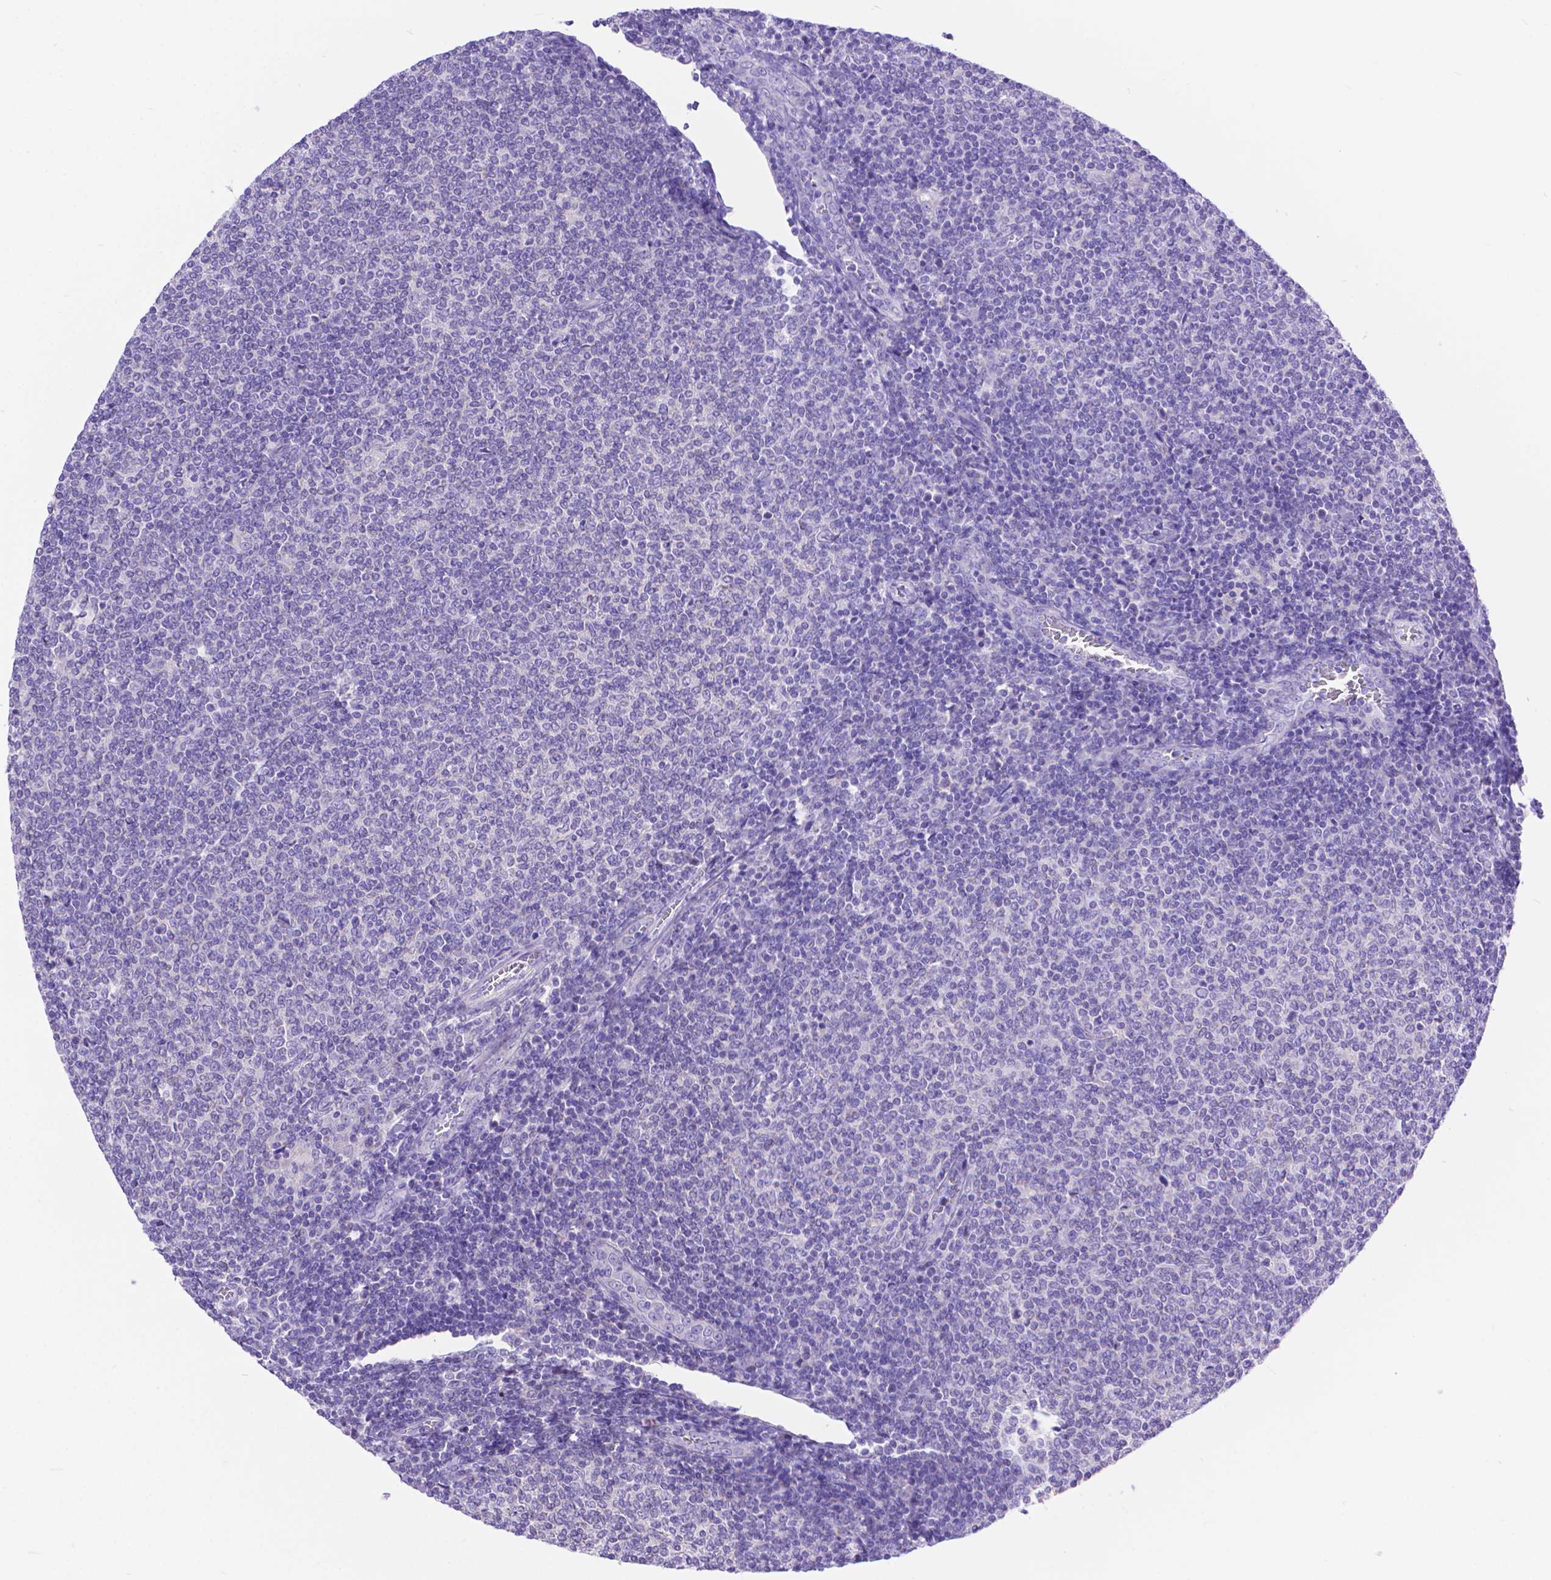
{"staining": {"intensity": "negative", "quantity": "none", "location": "none"}, "tissue": "lymphoma", "cell_type": "Tumor cells", "image_type": "cancer", "snomed": [{"axis": "morphology", "description": "Malignant lymphoma, non-Hodgkin's type, Low grade"}, {"axis": "topography", "description": "Lymph node"}], "caption": "Immunohistochemical staining of human malignant lymphoma, non-Hodgkin's type (low-grade) reveals no significant expression in tumor cells.", "gene": "DHRS2", "patient": {"sex": "male", "age": 52}}